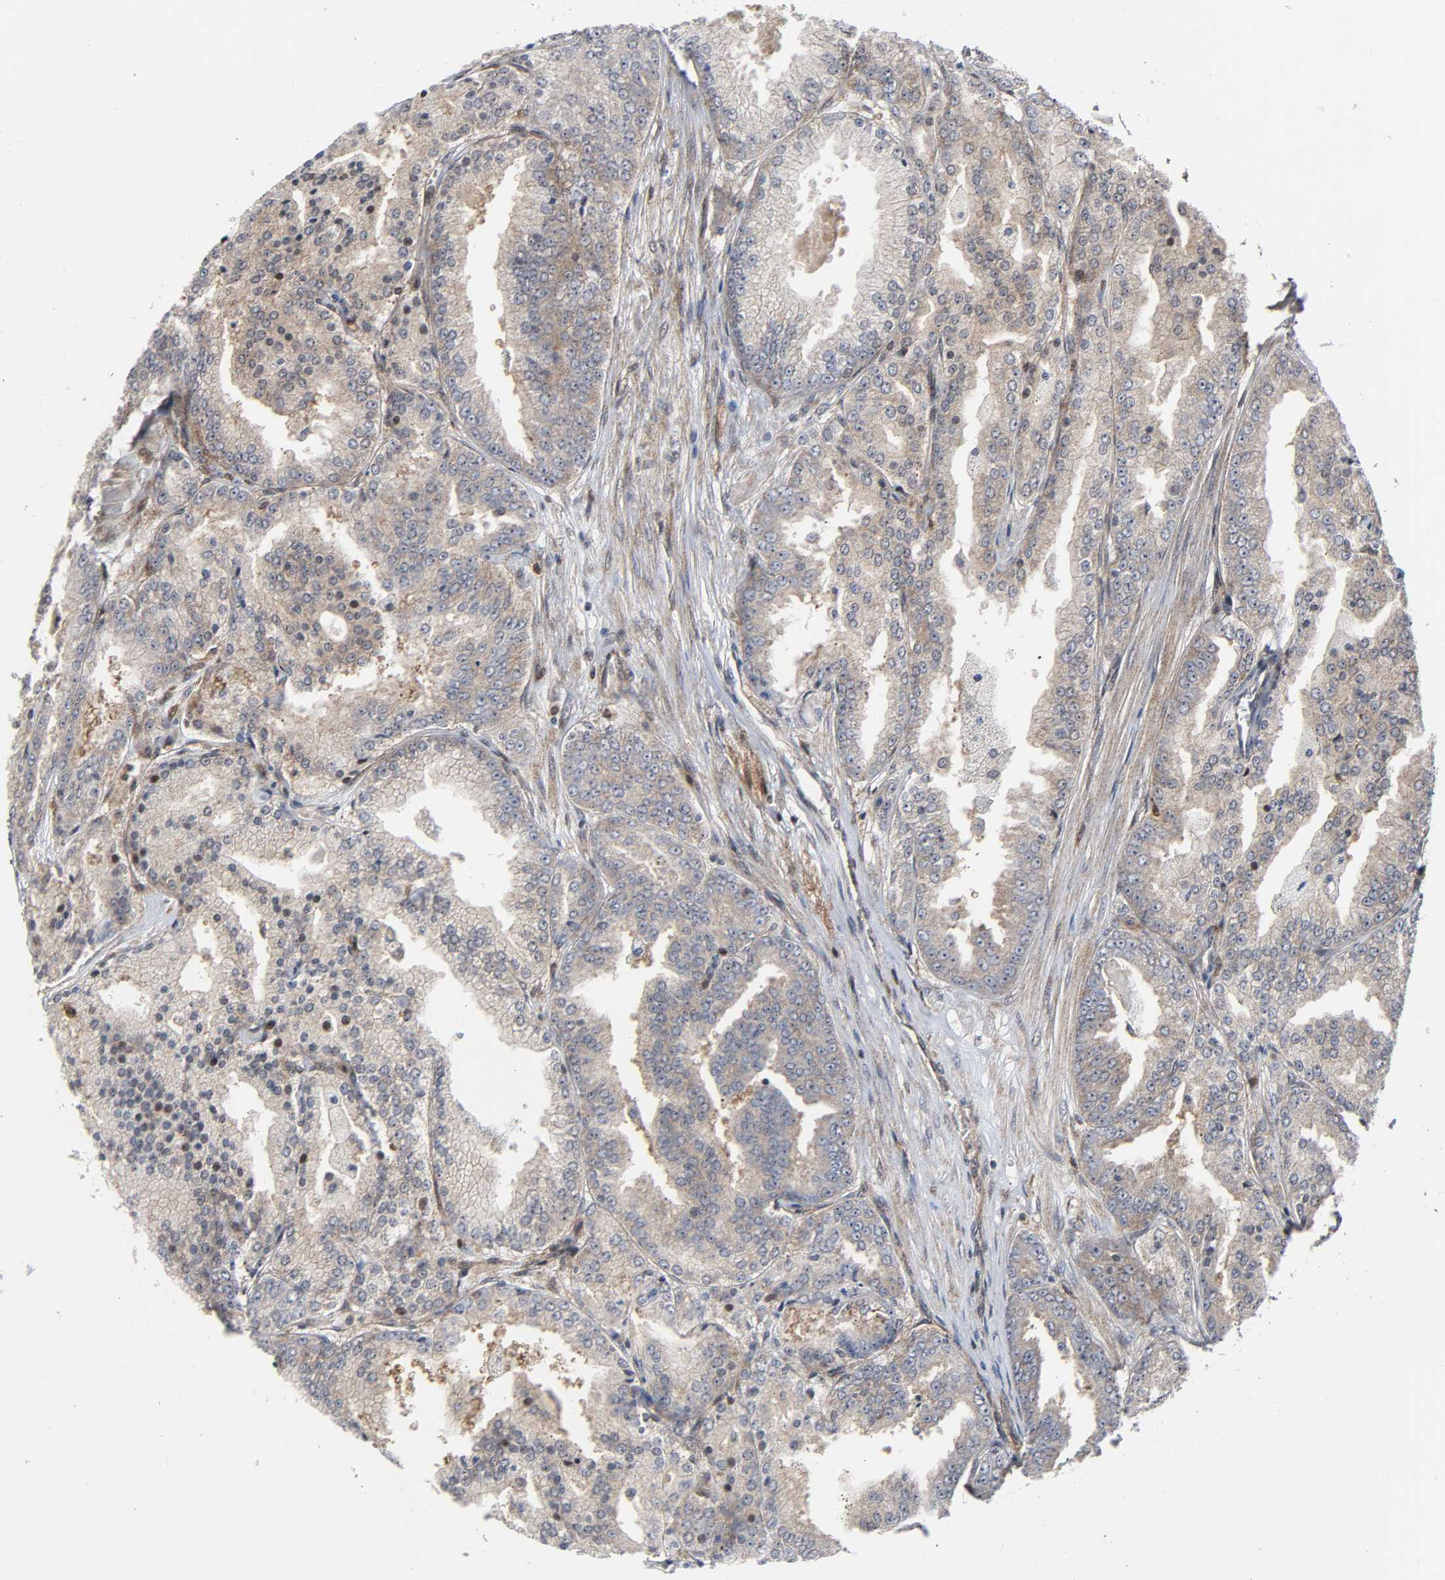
{"staining": {"intensity": "negative", "quantity": "none", "location": "none"}, "tissue": "prostate cancer", "cell_type": "Tumor cells", "image_type": "cancer", "snomed": [{"axis": "morphology", "description": "Adenocarcinoma, High grade"}, {"axis": "topography", "description": "Prostate"}], "caption": "The histopathology image exhibits no staining of tumor cells in prostate cancer.", "gene": "MAPK1", "patient": {"sex": "male", "age": 61}}